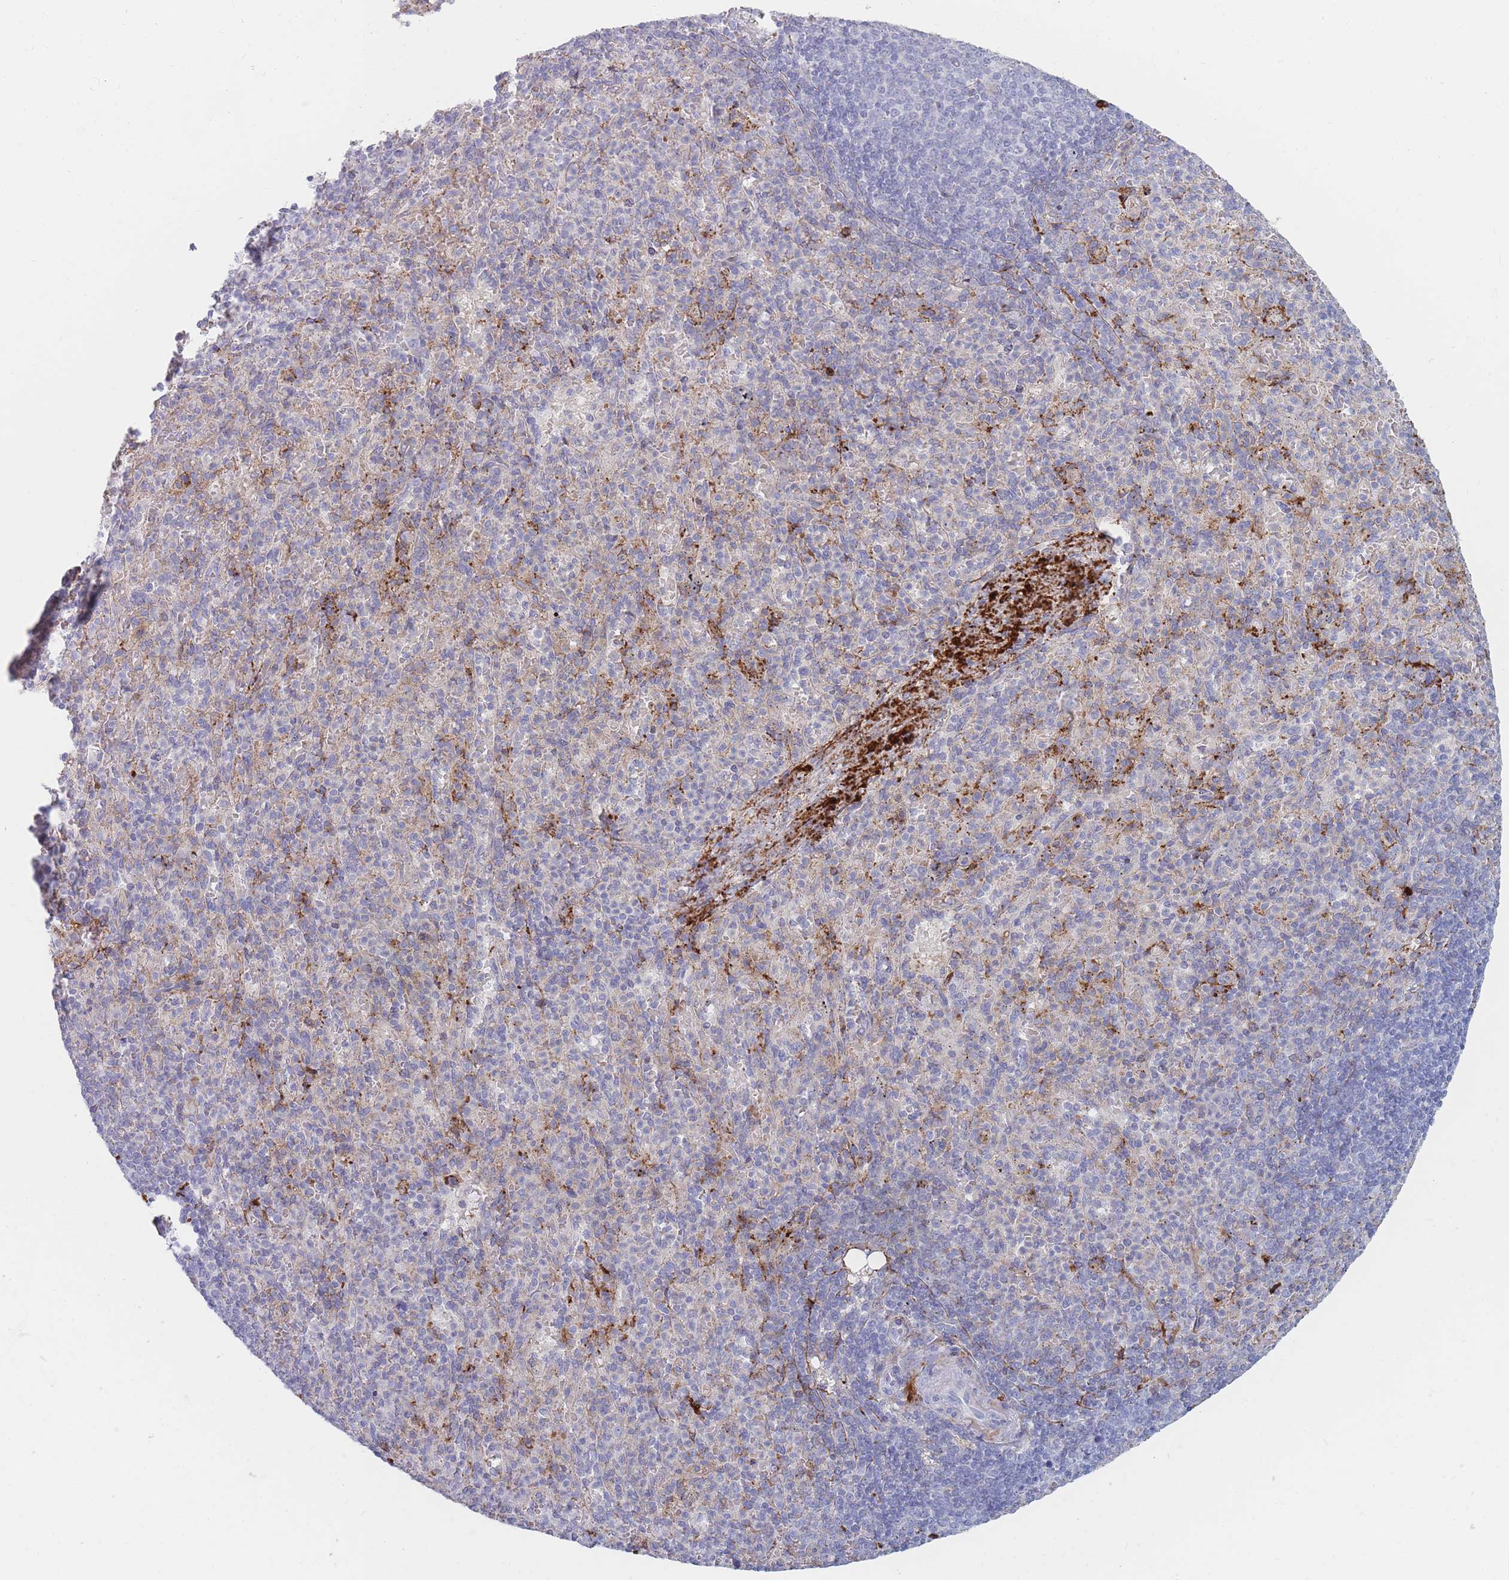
{"staining": {"intensity": "negative", "quantity": "none", "location": "none"}, "tissue": "spleen", "cell_type": "Cells in red pulp", "image_type": "normal", "snomed": [{"axis": "morphology", "description": "Normal tissue, NOS"}, {"axis": "topography", "description": "Spleen"}], "caption": "The photomicrograph shows no staining of cells in red pulp in normal spleen.", "gene": "PRG4", "patient": {"sex": "female", "age": 74}}